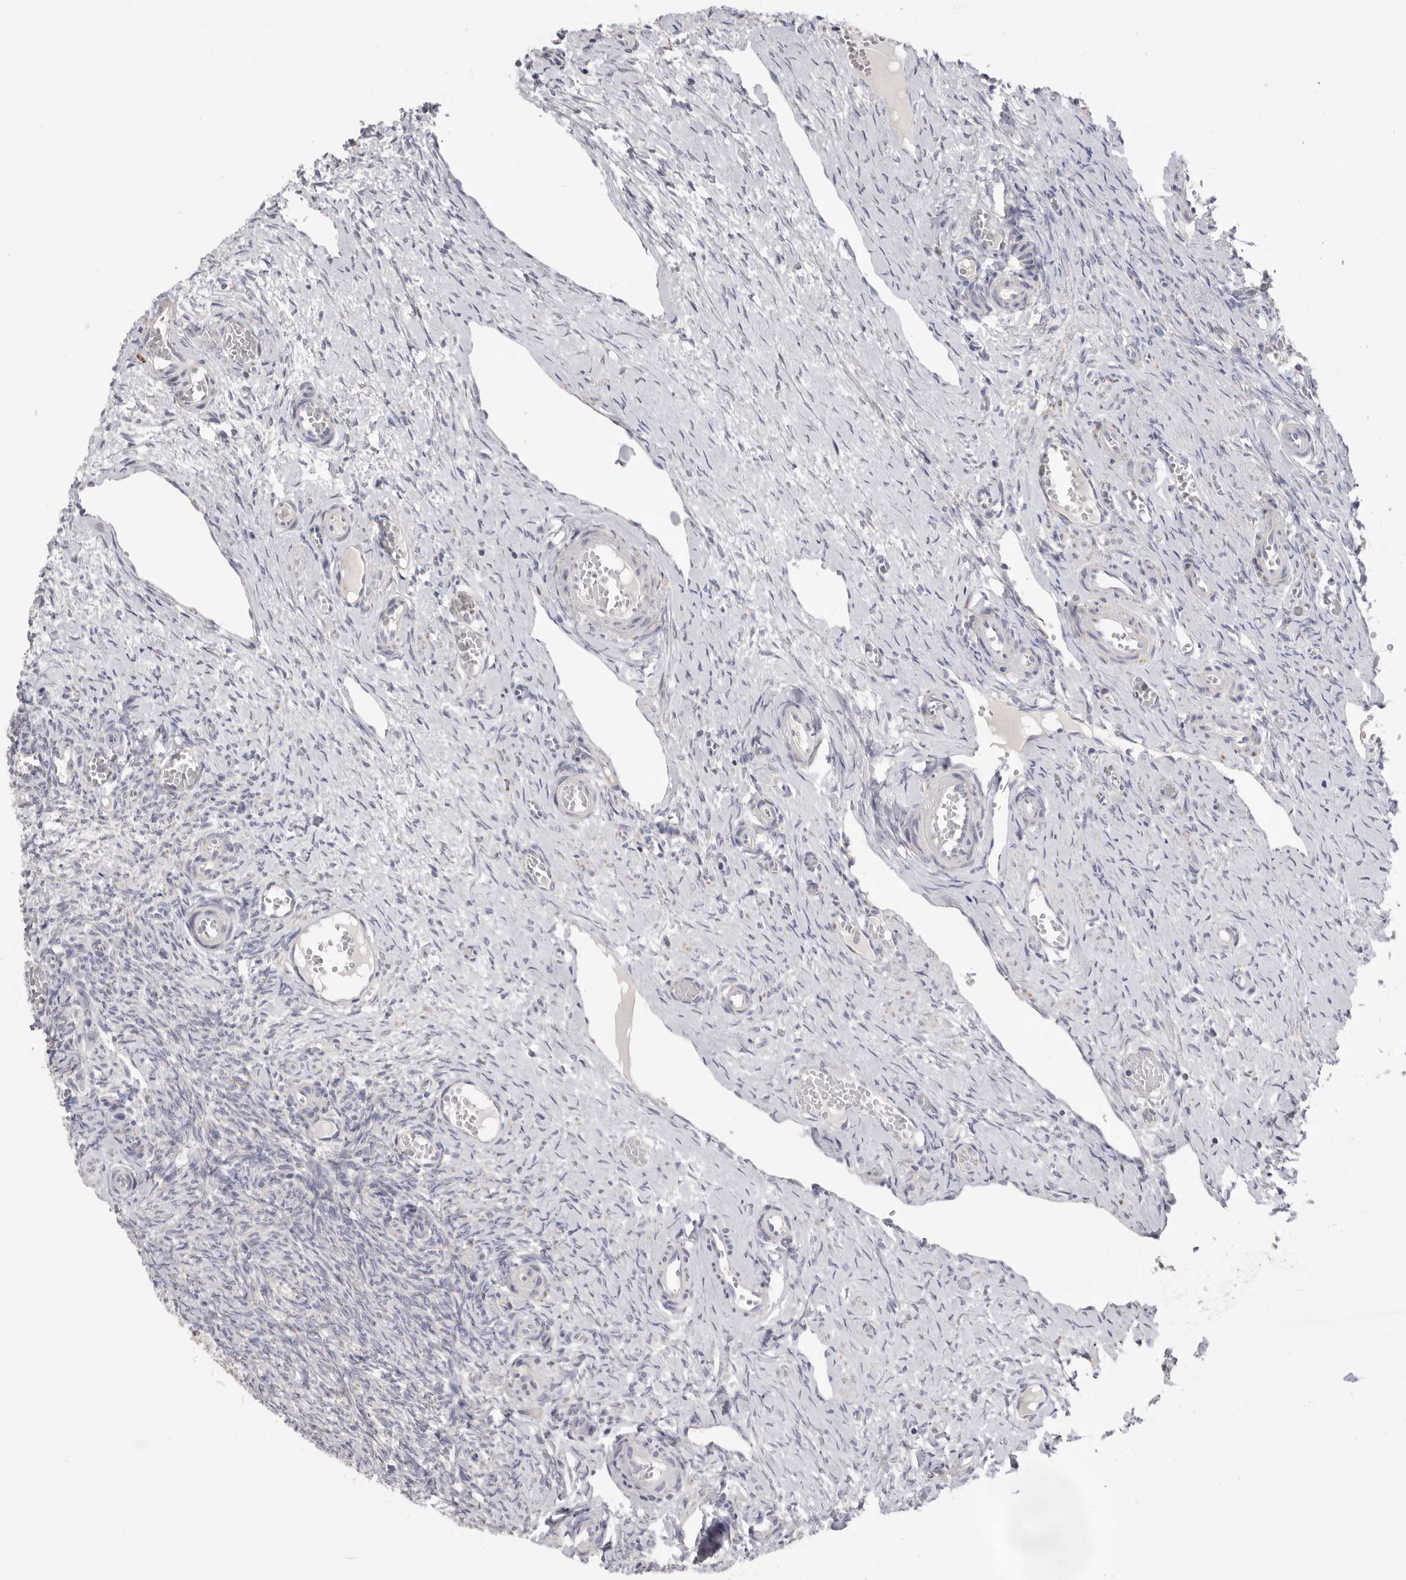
{"staining": {"intensity": "negative", "quantity": "none", "location": "none"}, "tissue": "ovary", "cell_type": "Follicle cells", "image_type": "normal", "snomed": [{"axis": "morphology", "description": "Adenocarcinoma, NOS"}, {"axis": "topography", "description": "Endometrium"}], "caption": "DAB immunohistochemical staining of unremarkable human ovary displays no significant staining in follicle cells.", "gene": "VDAC3", "patient": {"sex": "female", "age": 32}}